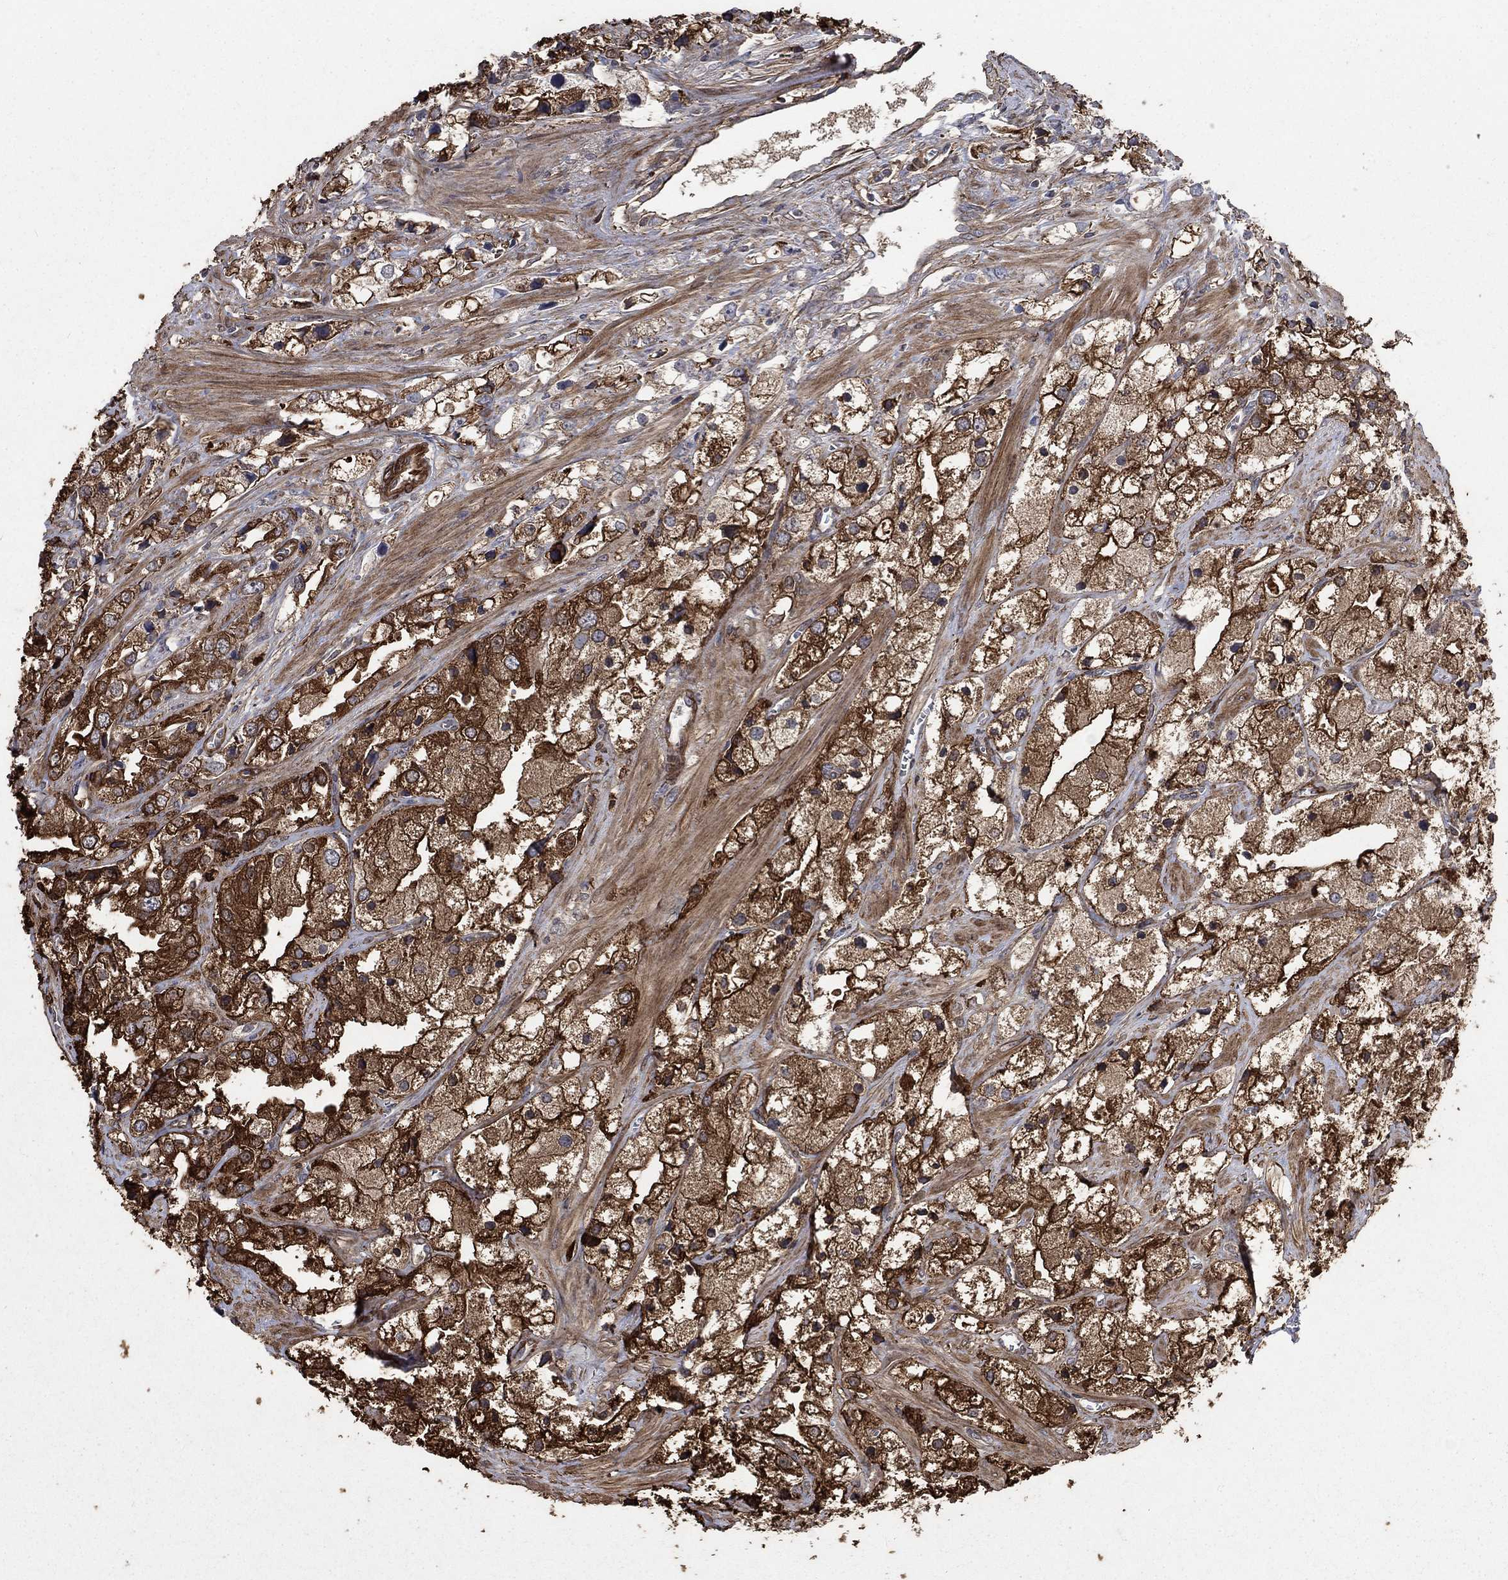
{"staining": {"intensity": "strong", "quantity": ">75%", "location": "cytoplasmic/membranous"}, "tissue": "prostate cancer", "cell_type": "Tumor cells", "image_type": "cancer", "snomed": [{"axis": "morphology", "description": "Adenocarcinoma, NOS"}, {"axis": "topography", "description": "Prostate and seminal vesicle, NOS"}, {"axis": "topography", "description": "Prostate"}], "caption": "A brown stain labels strong cytoplasmic/membranous staining of a protein in human prostate adenocarcinoma tumor cells.", "gene": "PDE3A", "patient": {"sex": "male", "age": 79}}